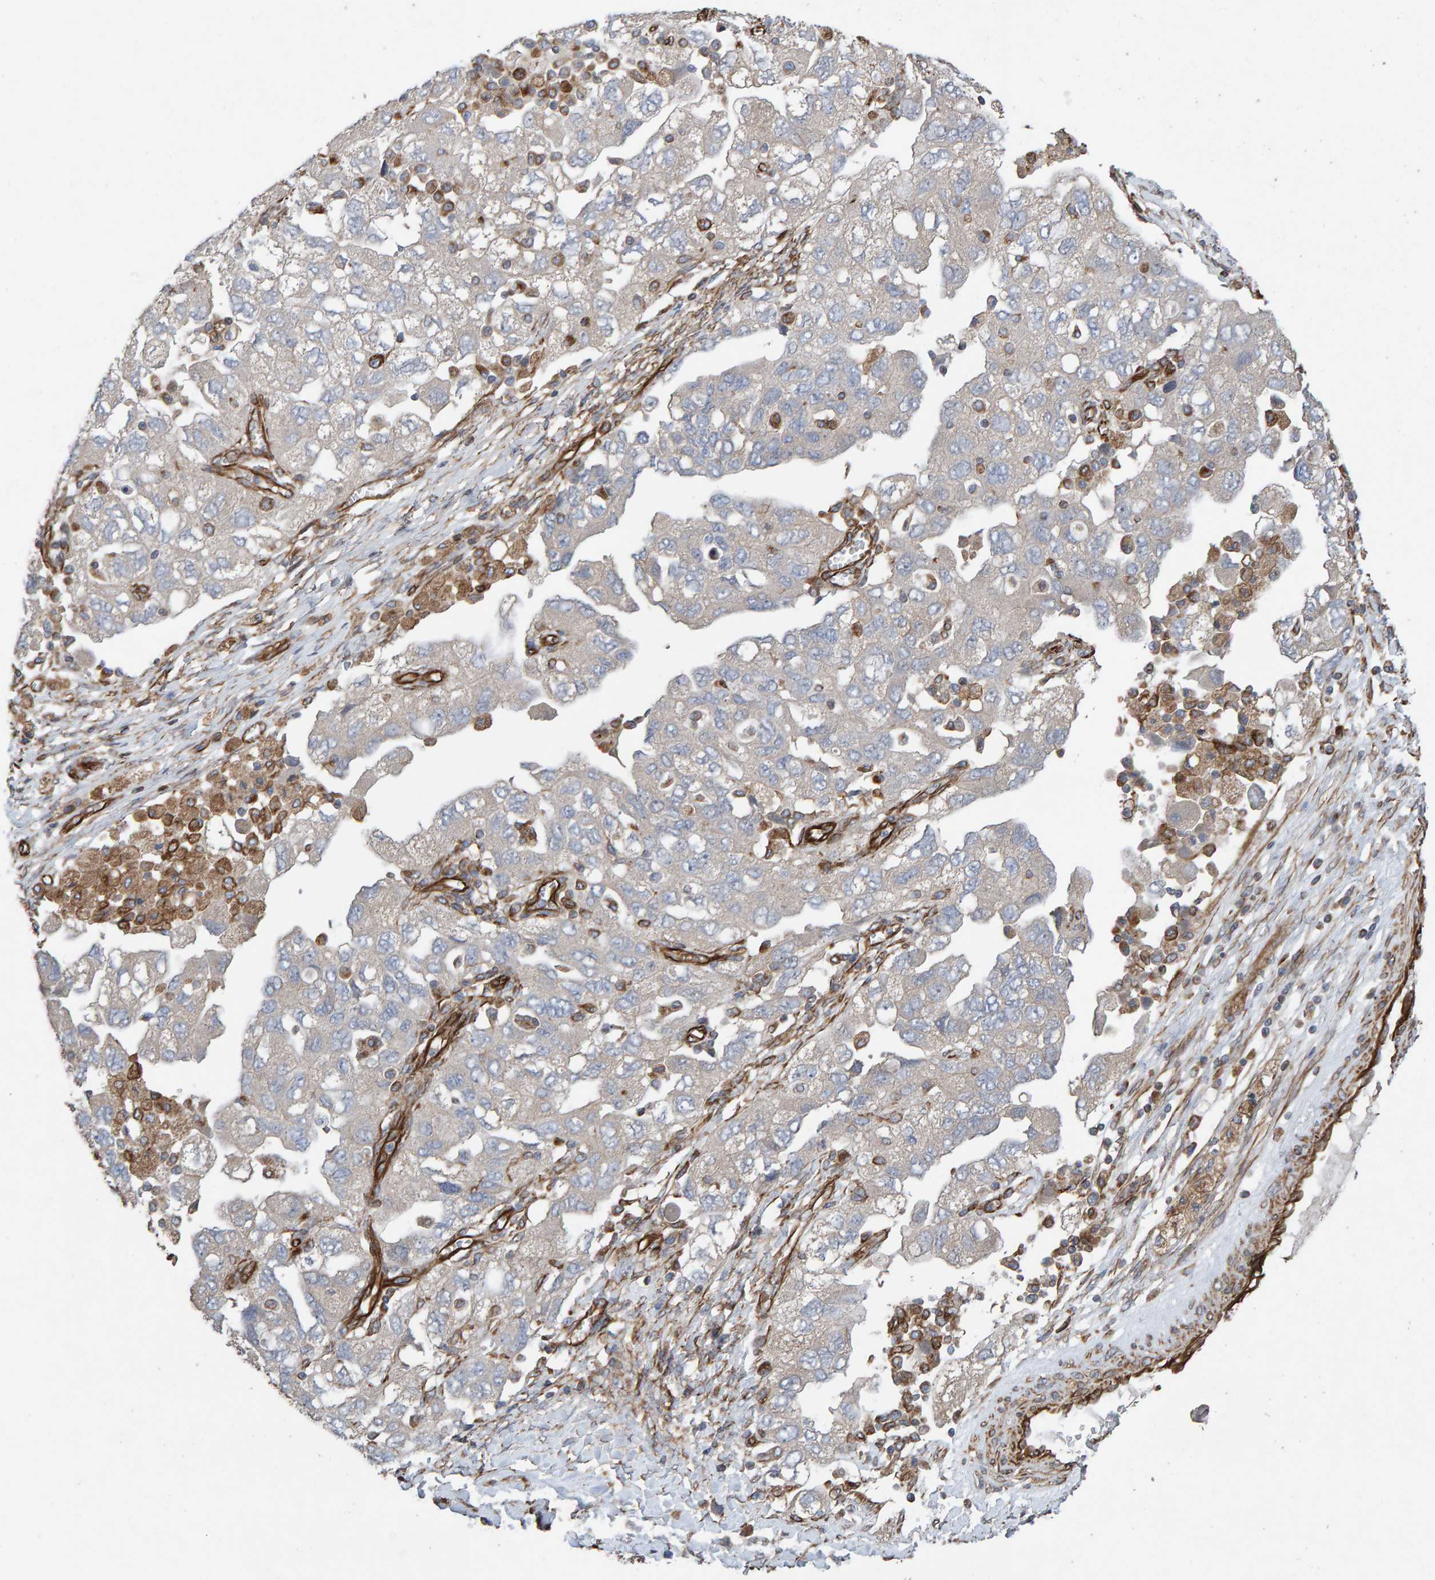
{"staining": {"intensity": "negative", "quantity": "none", "location": "none"}, "tissue": "ovarian cancer", "cell_type": "Tumor cells", "image_type": "cancer", "snomed": [{"axis": "morphology", "description": "Carcinoma, NOS"}, {"axis": "morphology", "description": "Cystadenocarcinoma, serous, NOS"}, {"axis": "topography", "description": "Ovary"}], "caption": "Immunohistochemistry (IHC) histopathology image of human ovarian carcinoma stained for a protein (brown), which reveals no positivity in tumor cells. (DAB (3,3'-diaminobenzidine) immunohistochemistry (IHC), high magnification).", "gene": "ZNF347", "patient": {"sex": "female", "age": 69}}